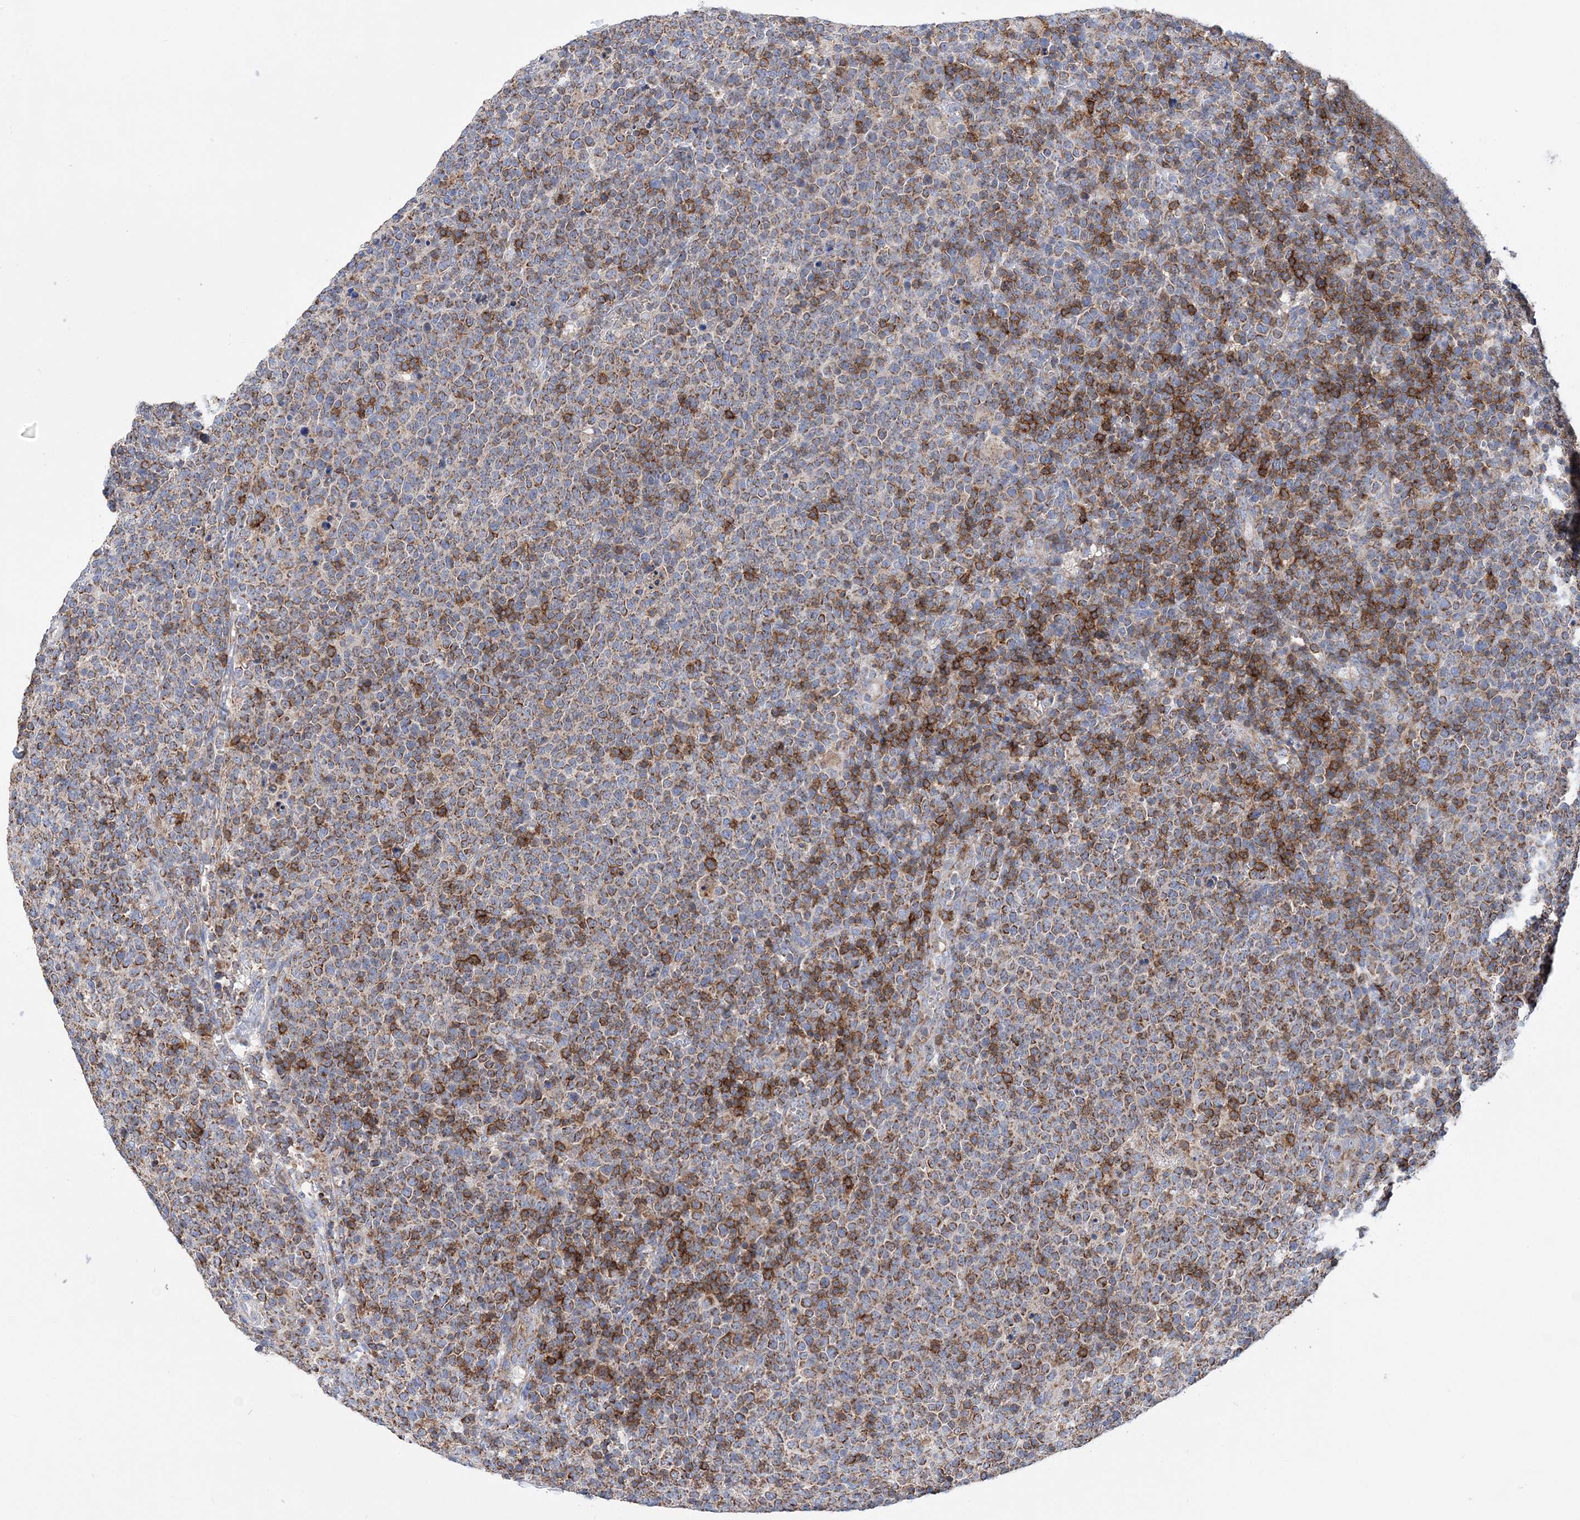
{"staining": {"intensity": "moderate", "quantity": ">75%", "location": "cytoplasmic/membranous"}, "tissue": "lymphoma", "cell_type": "Tumor cells", "image_type": "cancer", "snomed": [{"axis": "morphology", "description": "Malignant lymphoma, non-Hodgkin's type, High grade"}, {"axis": "topography", "description": "Lymph node"}], "caption": "DAB (3,3'-diaminobenzidine) immunohistochemical staining of high-grade malignant lymphoma, non-Hodgkin's type shows moderate cytoplasmic/membranous protein positivity in approximately >75% of tumor cells. The protein of interest is shown in brown color, while the nuclei are stained blue.", "gene": "TTC32", "patient": {"sex": "male", "age": 61}}